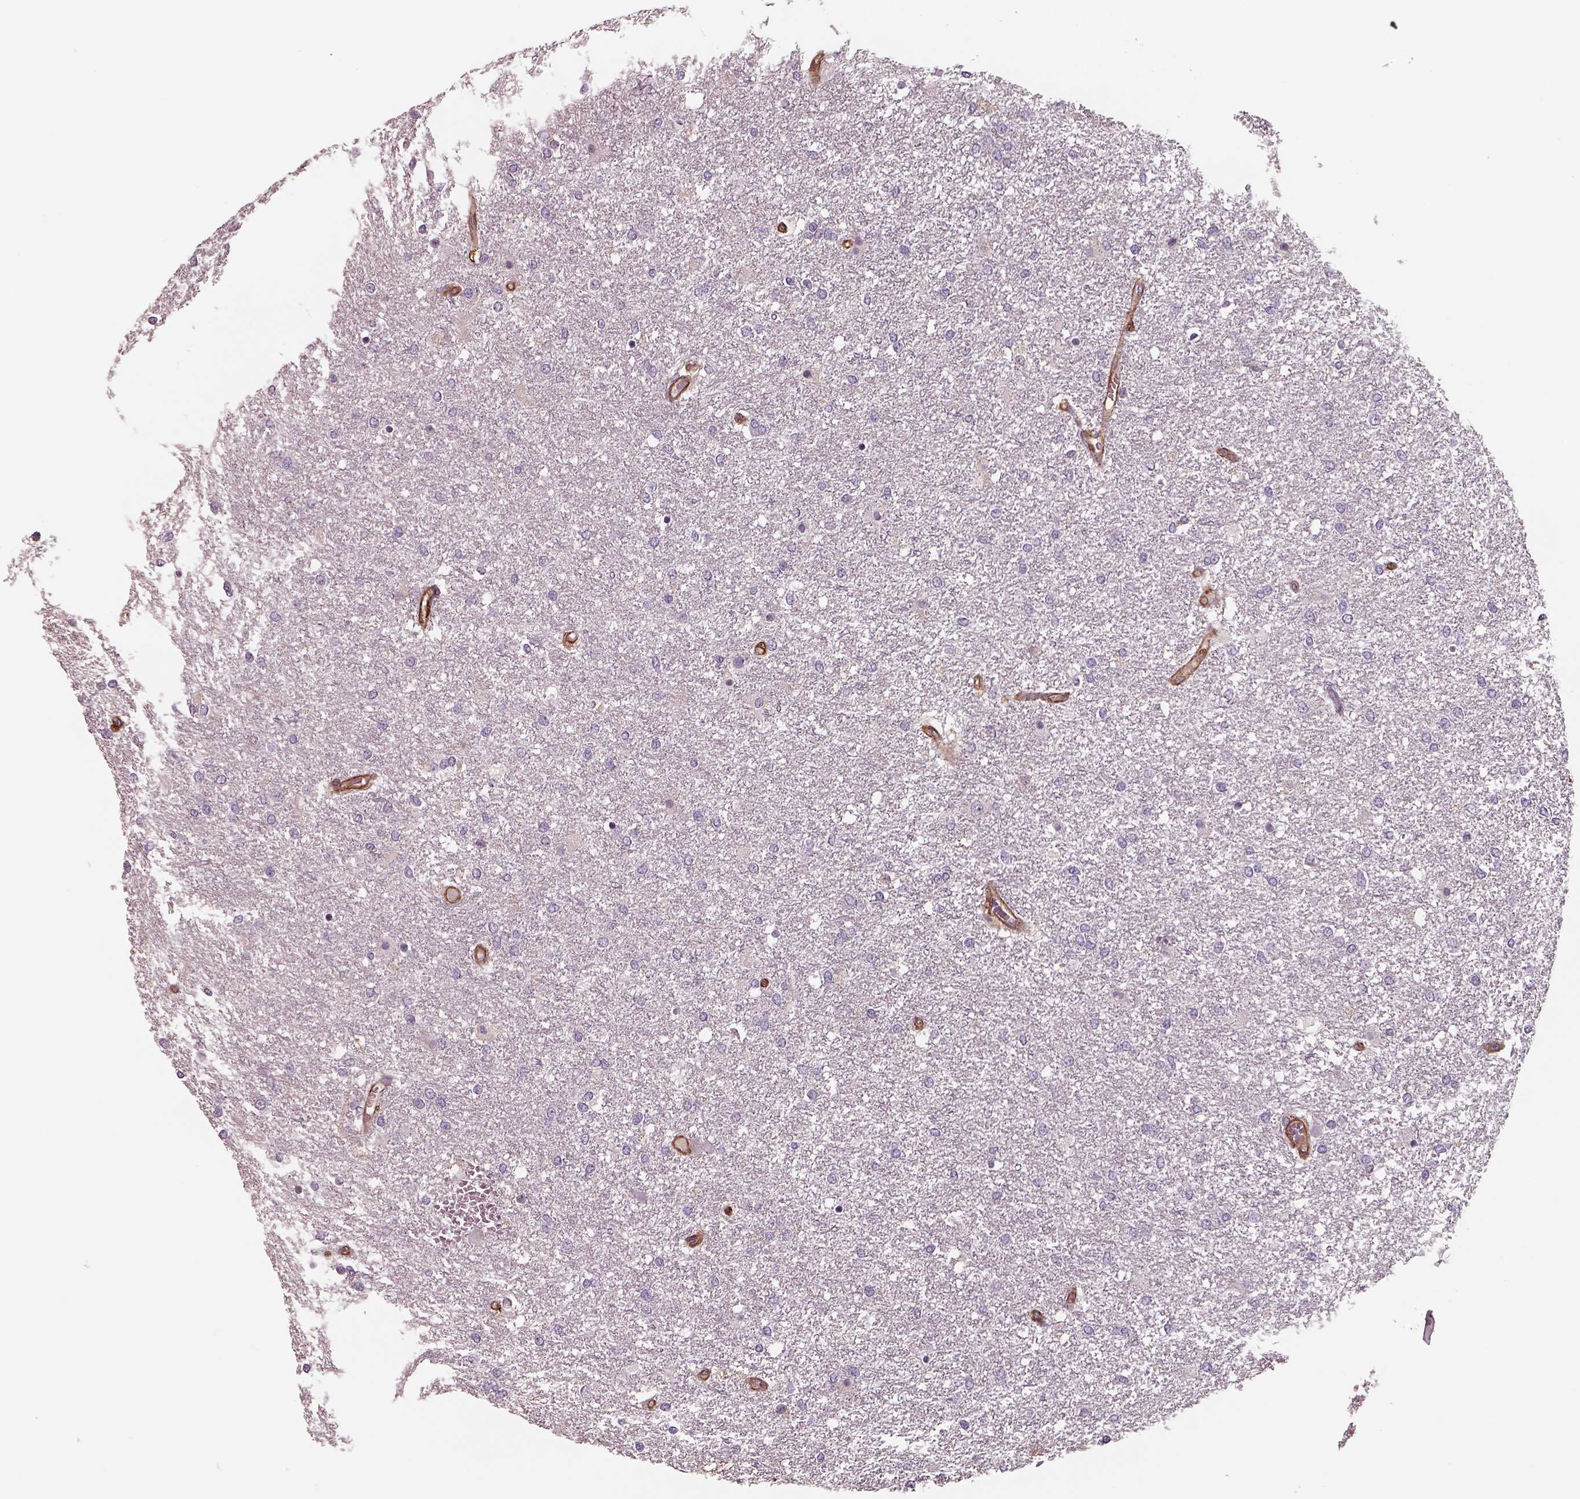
{"staining": {"intensity": "negative", "quantity": "none", "location": "none"}, "tissue": "glioma", "cell_type": "Tumor cells", "image_type": "cancer", "snomed": [{"axis": "morphology", "description": "Glioma, malignant, High grade"}, {"axis": "topography", "description": "Brain"}], "caption": "Tumor cells are negative for brown protein staining in high-grade glioma (malignant).", "gene": "ISYNA1", "patient": {"sex": "female", "age": 61}}